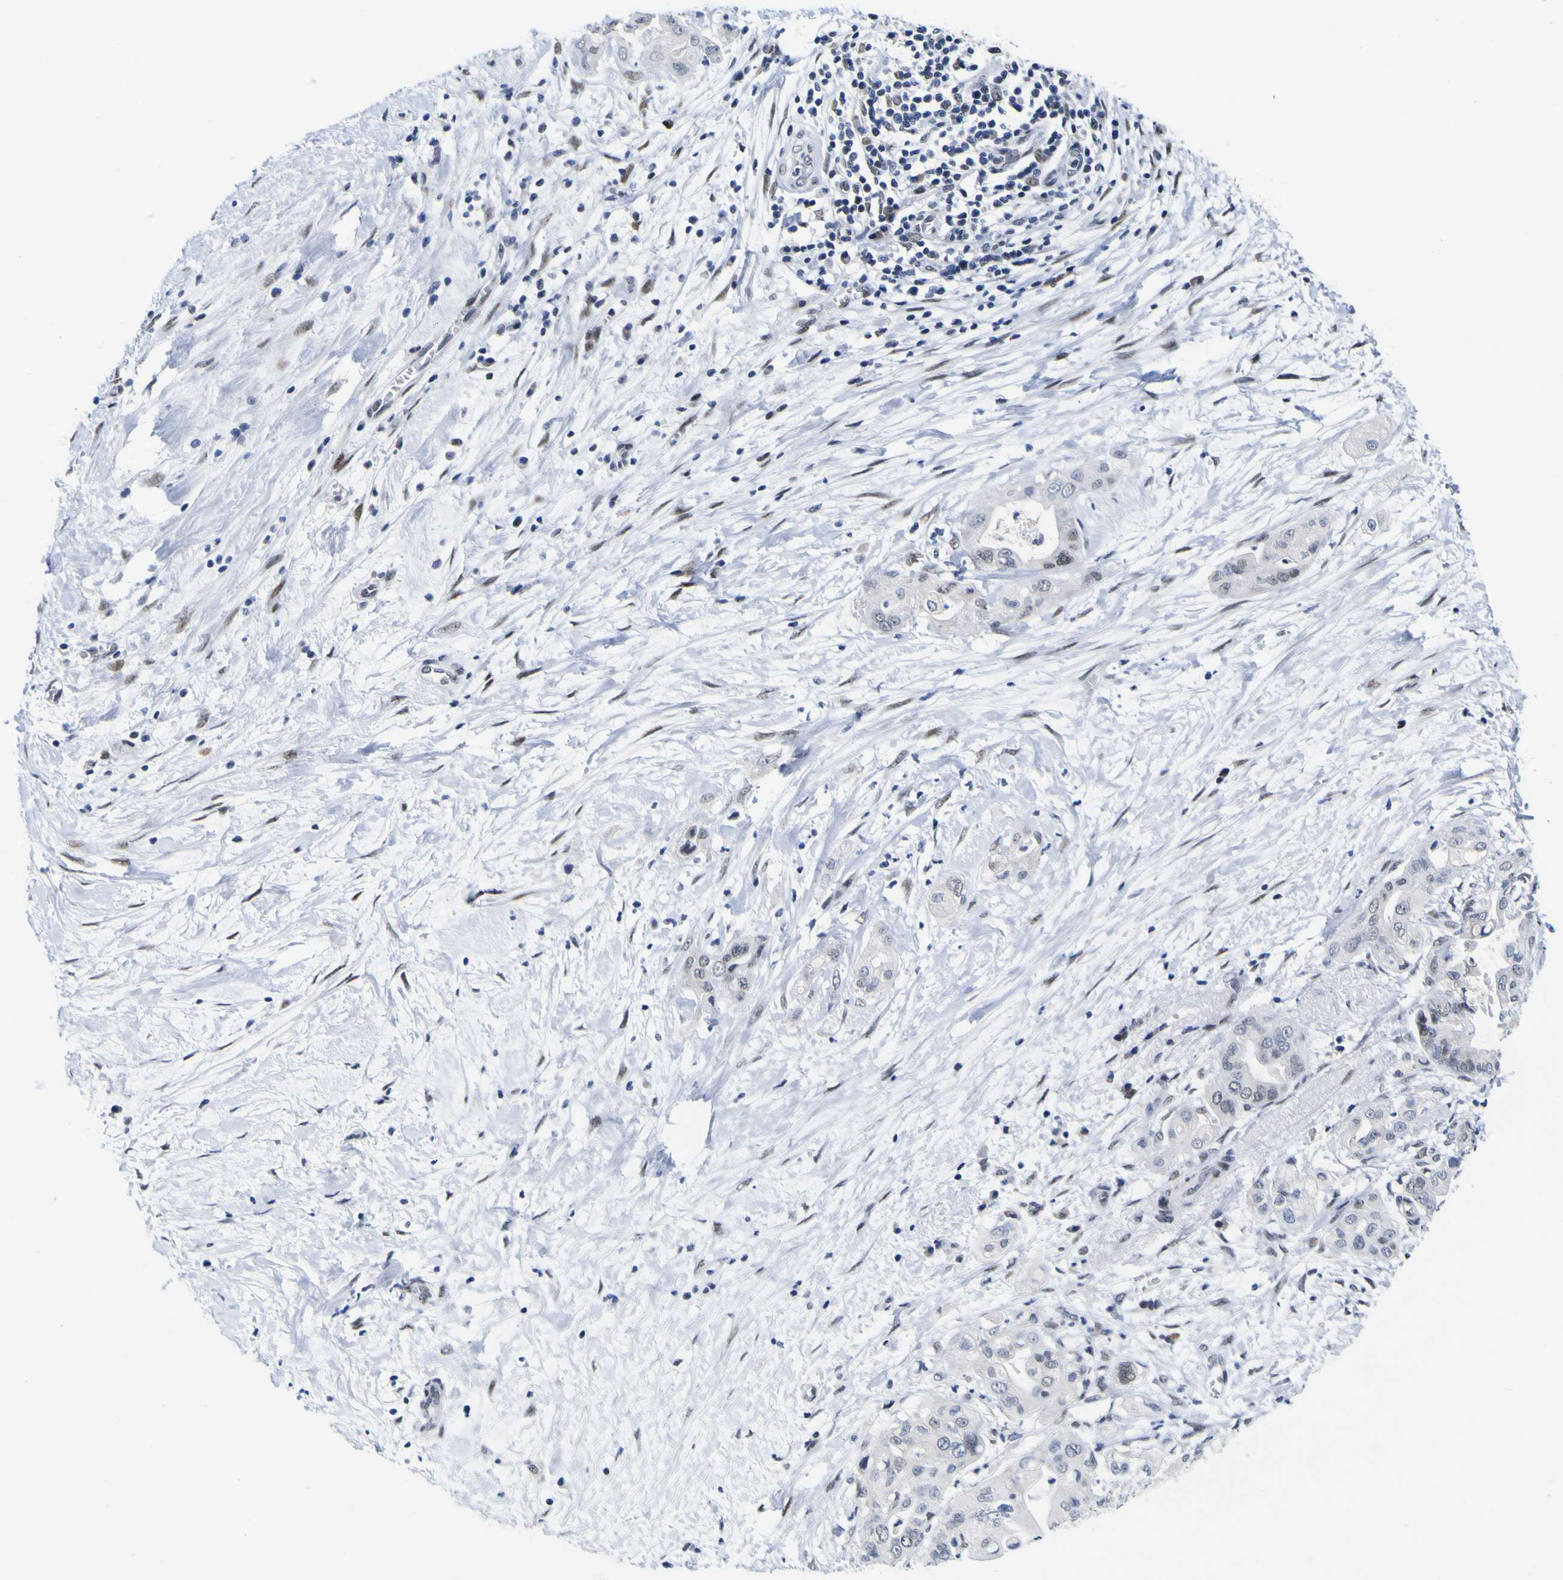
{"staining": {"intensity": "weak", "quantity": "<25%", "location": "nuclear"}, "tissue": "pancreatic cancer", "cell_type": "Tumor cells", "image_type": "cancer", "snomed": [{"axis": "morphology", "description": "Adenocarcinoma, NOS"}, {"axis": "topography", "description": "Pancreas"}], "caption": "Protein analysis of pancreatic cancer demonstrates no significant positivity in tumor cells.", "gene": "MBD3", "patient": {"sex": "female", "age": 75}}